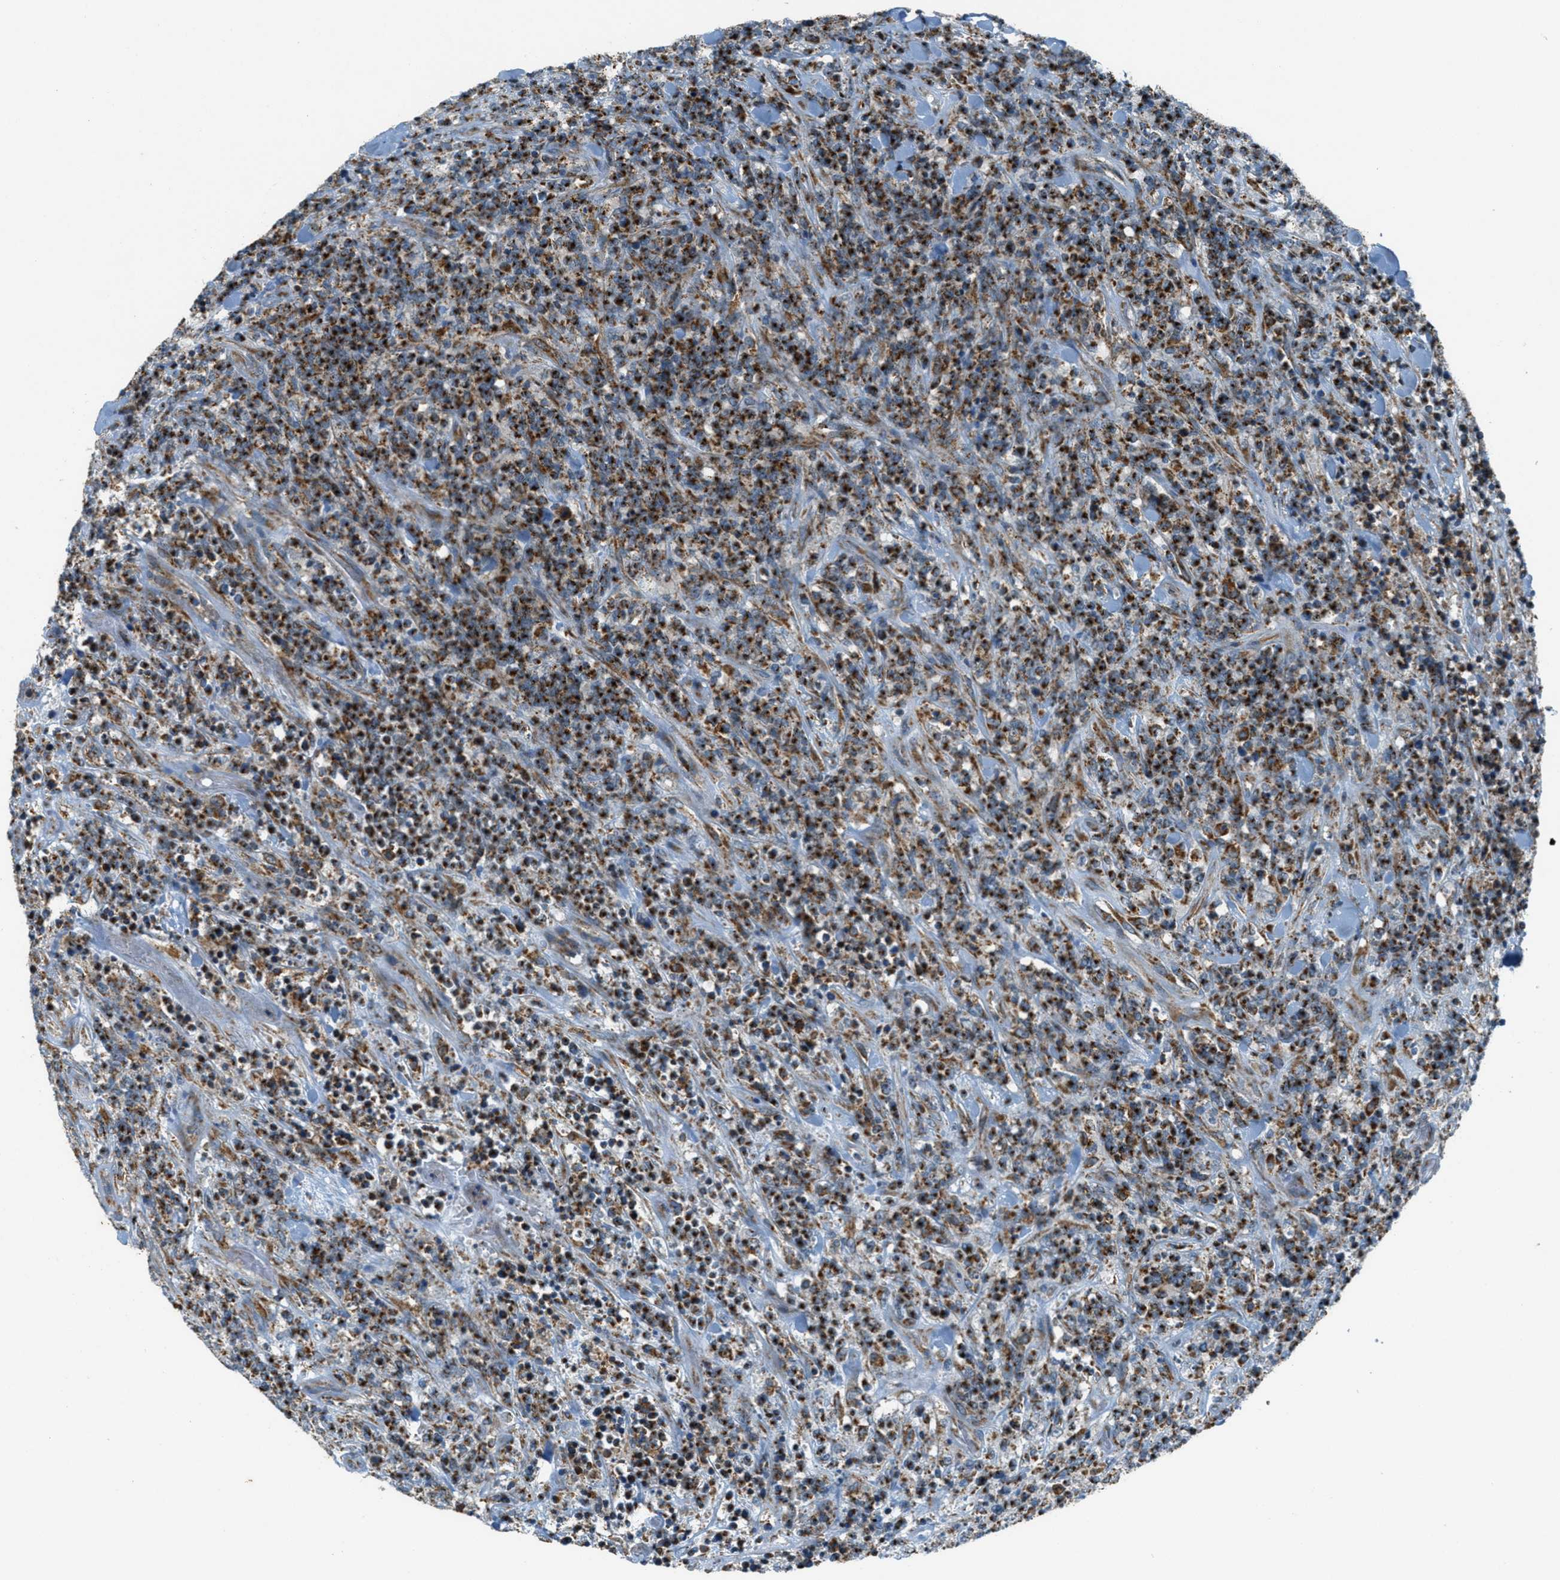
{"staining": {"intensity": "strong", "quantity": ">75%", "location": "cytoplasmic/membranous"}, "tissue": "lymphoma", "cell_type": "Tumor cells", "image_type": "cancer", "snomed": [{"axis": "morphology", "description": "Malignant lymphoma, non-Hodgkin's type, High grade"}, {"axis": "topography", "description": "Soft tissue"}], "caption": "Human malignant lymphoma, non-Hodgkin's type (high-grade) stained with a brown dye exhibits strong cytoplasmic/membranous positive staining in approximately >75% of tumor cells.", "gene": "BCKDK", "patient": {"sex": "male", "age": 18}}